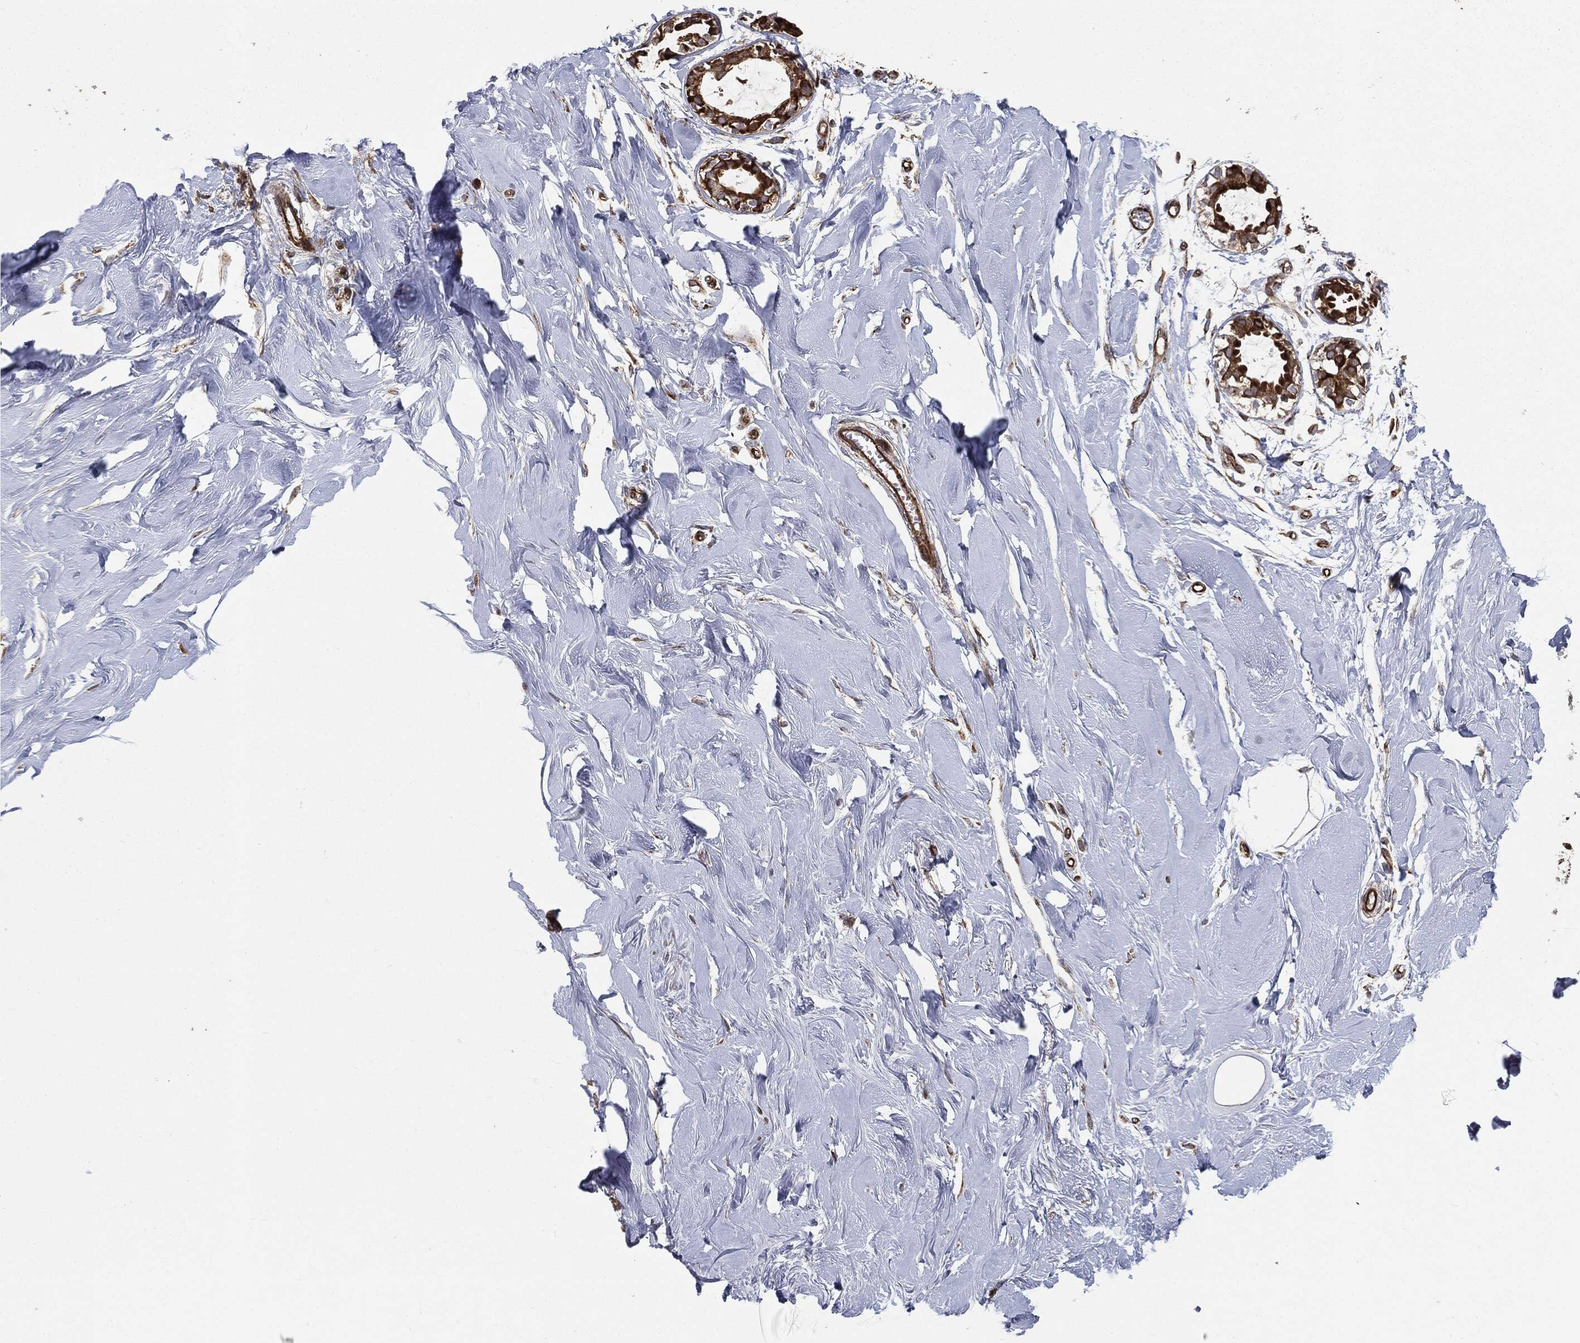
{"staining": {"intensity": "negative", "quantity": "none", "location": "none"}, "tissue": "soft tissue", "cell_type": "Fibroblasts", "image_type": "normal", "snomed": [{"axis": "morphology", "description": "Normal tissue, NOS"}, {"axis": "topography", "description": "Breast"}], "caption": "Immunohistochemistry histopathology image of unremarkable soft tissue: human soft tissue stained with DAB (3,3'-diaminobenzidine) reveals no significant protein positivity in fibroblasts. Nuclei are stained in blue.", "gene": "CYLD", "patient": {"sex": "female", "age": 49}}